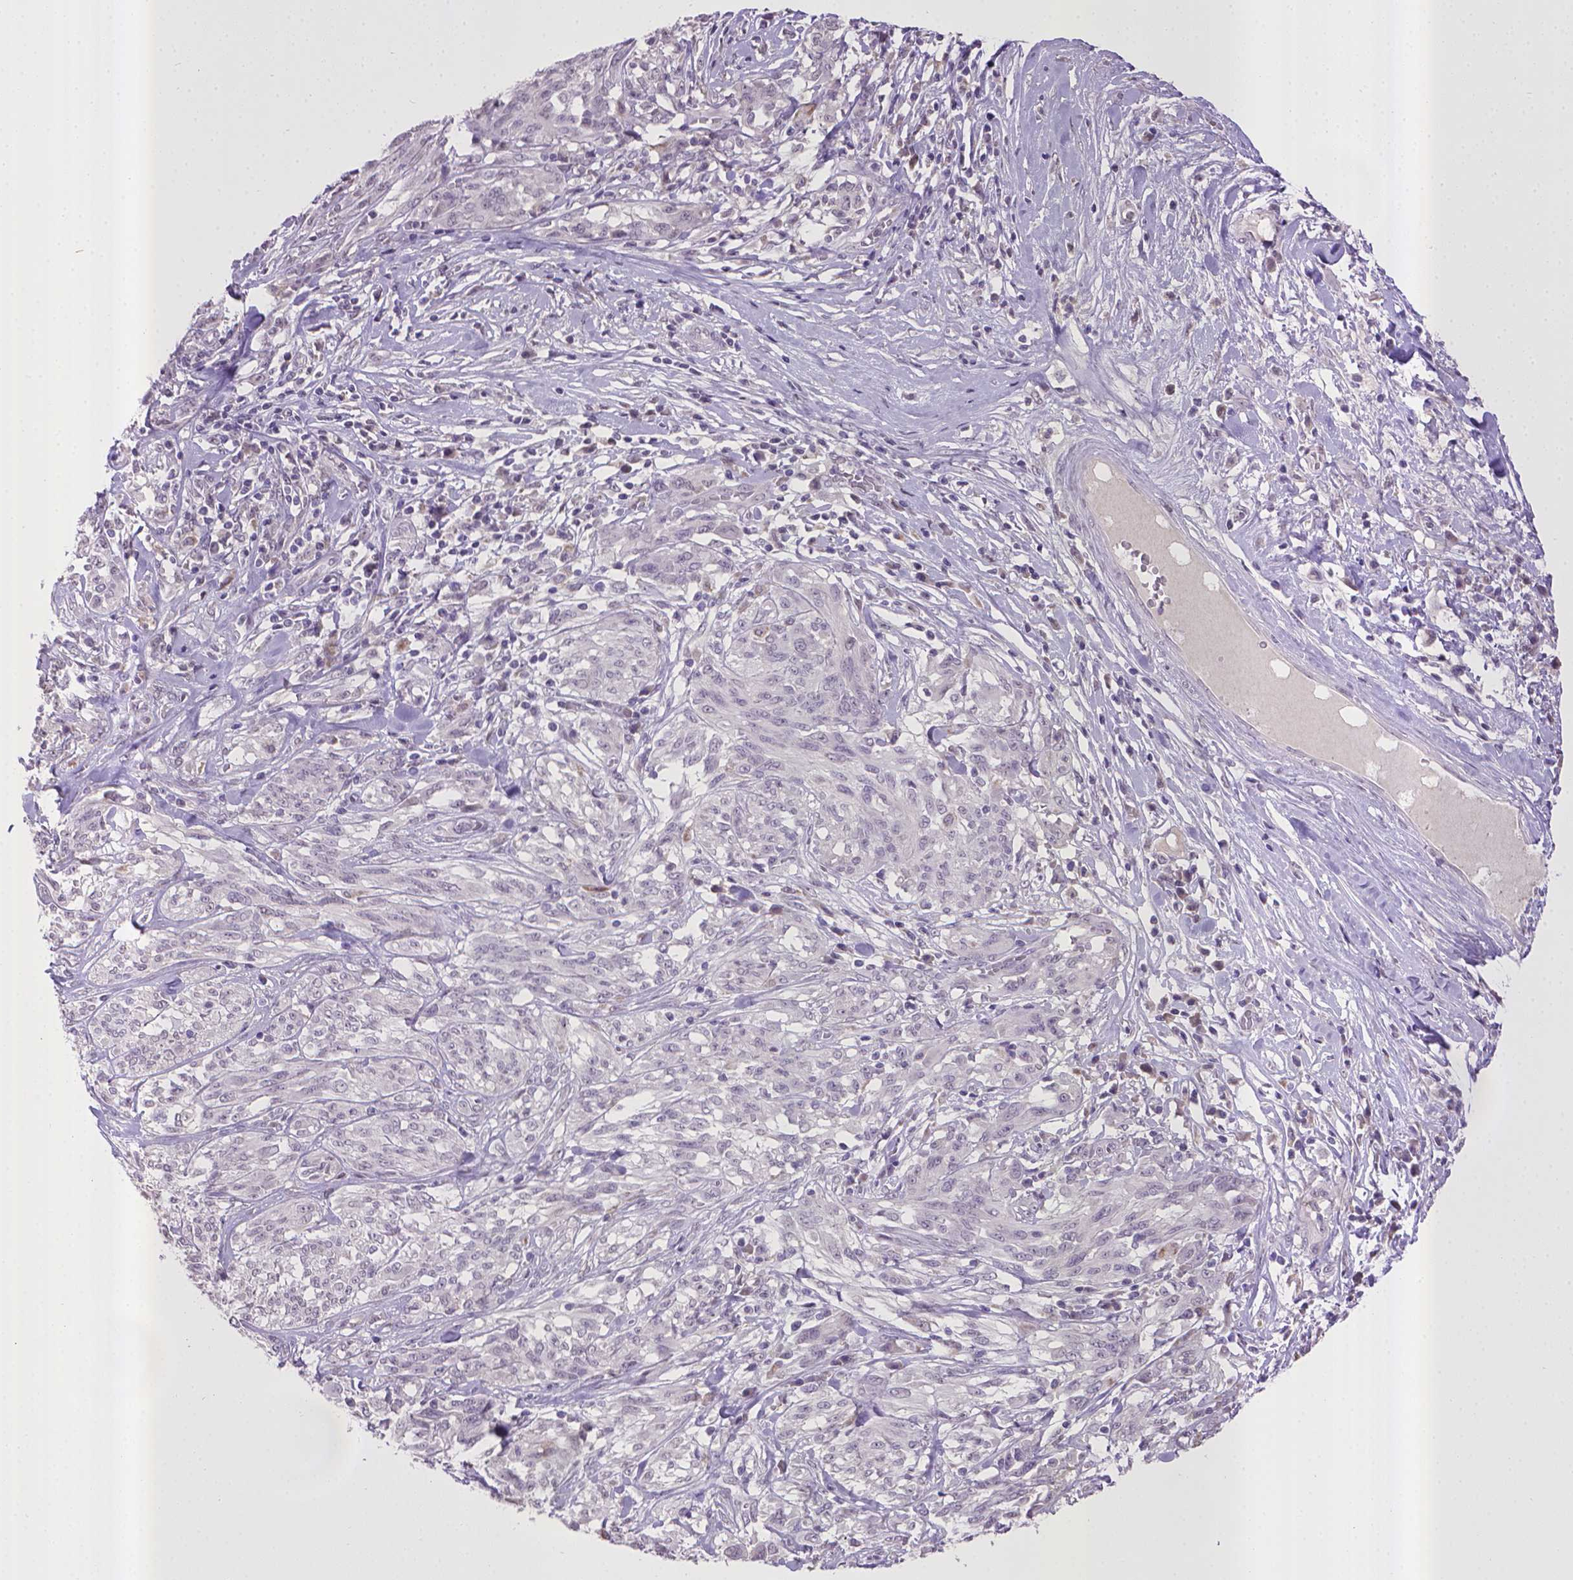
{"staining": {"intensity": "negative", "quantity": "none", "location": "none"}, "tissue": "melanoma", "cell_type": "Tumor cells", "image_type": "cancer", "snomed": [{"axis": "morphology", "description": "Malignant melanoma, NOS"}, {"axis": "topography", "description": "Skin"}], "caption": "This is a micrograph of immunohistochemistry staining of malignant melanoma, which shows no positivity in tumor cells.", "gene": "KMO", "patient": {"sex": "female", "age": 91}}